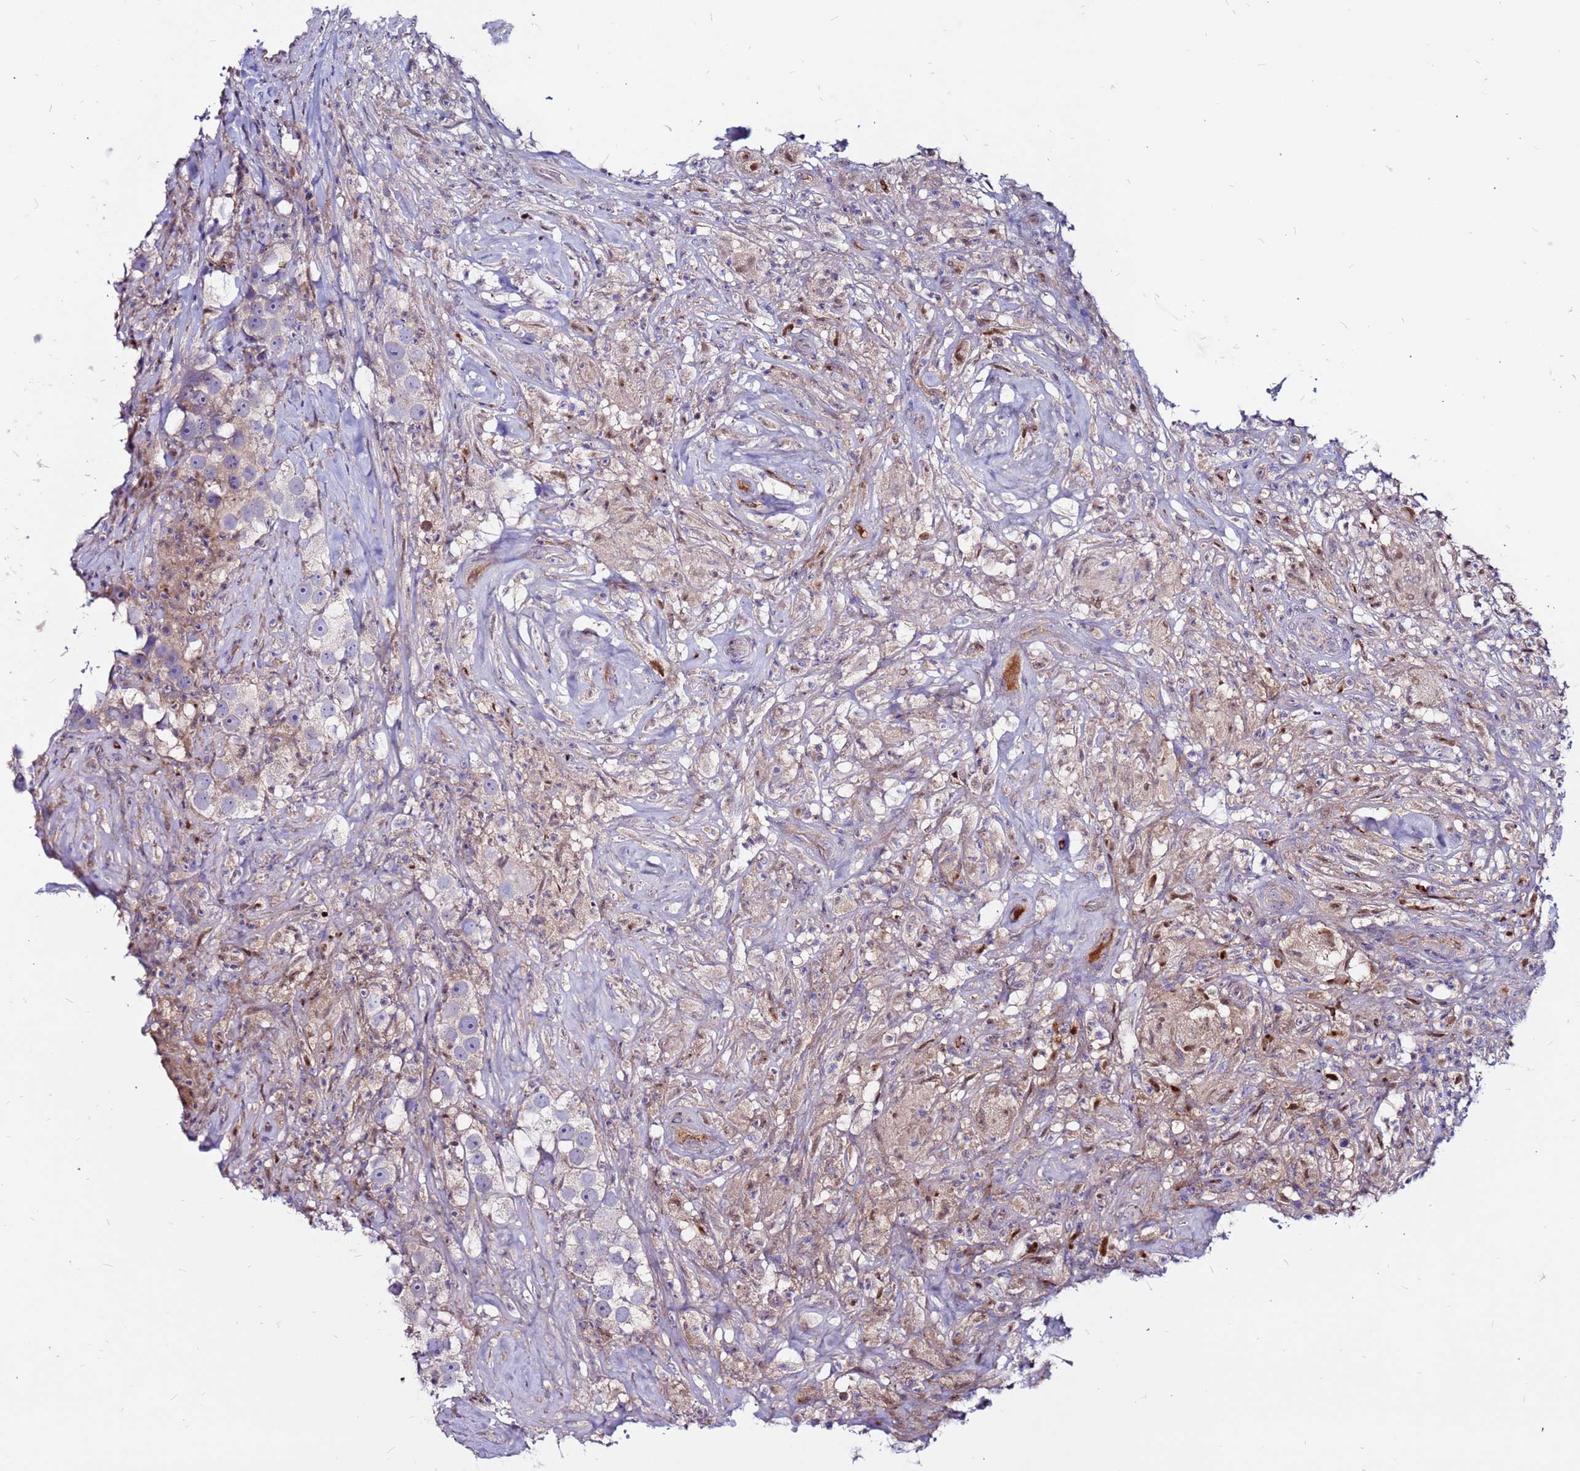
{"staining": {"intensity": "negative", "quantity": "none", "location": "none"}, "tissue": "testis cancer", "cell_type": "Tumor cells", "image_type": "cancer", "snomed": [{"axis": "morphology", "description": "Seminoma, NOS"}, {"axis": "topography", "description": "Testis"}], "caption": "IHC image of human testis cancer (seminoma) stained for a protein (brown), which demonstrates no positivity in tumor cells. Brightfield microscopy of immunohistochemistry stained with DAB (3,3'-diaminobenzidine) (brown) and hematoxylin (blue), captured at high magnification.", "gene": "CCDC71", "patient": {"sex": "male", "age": 49}}